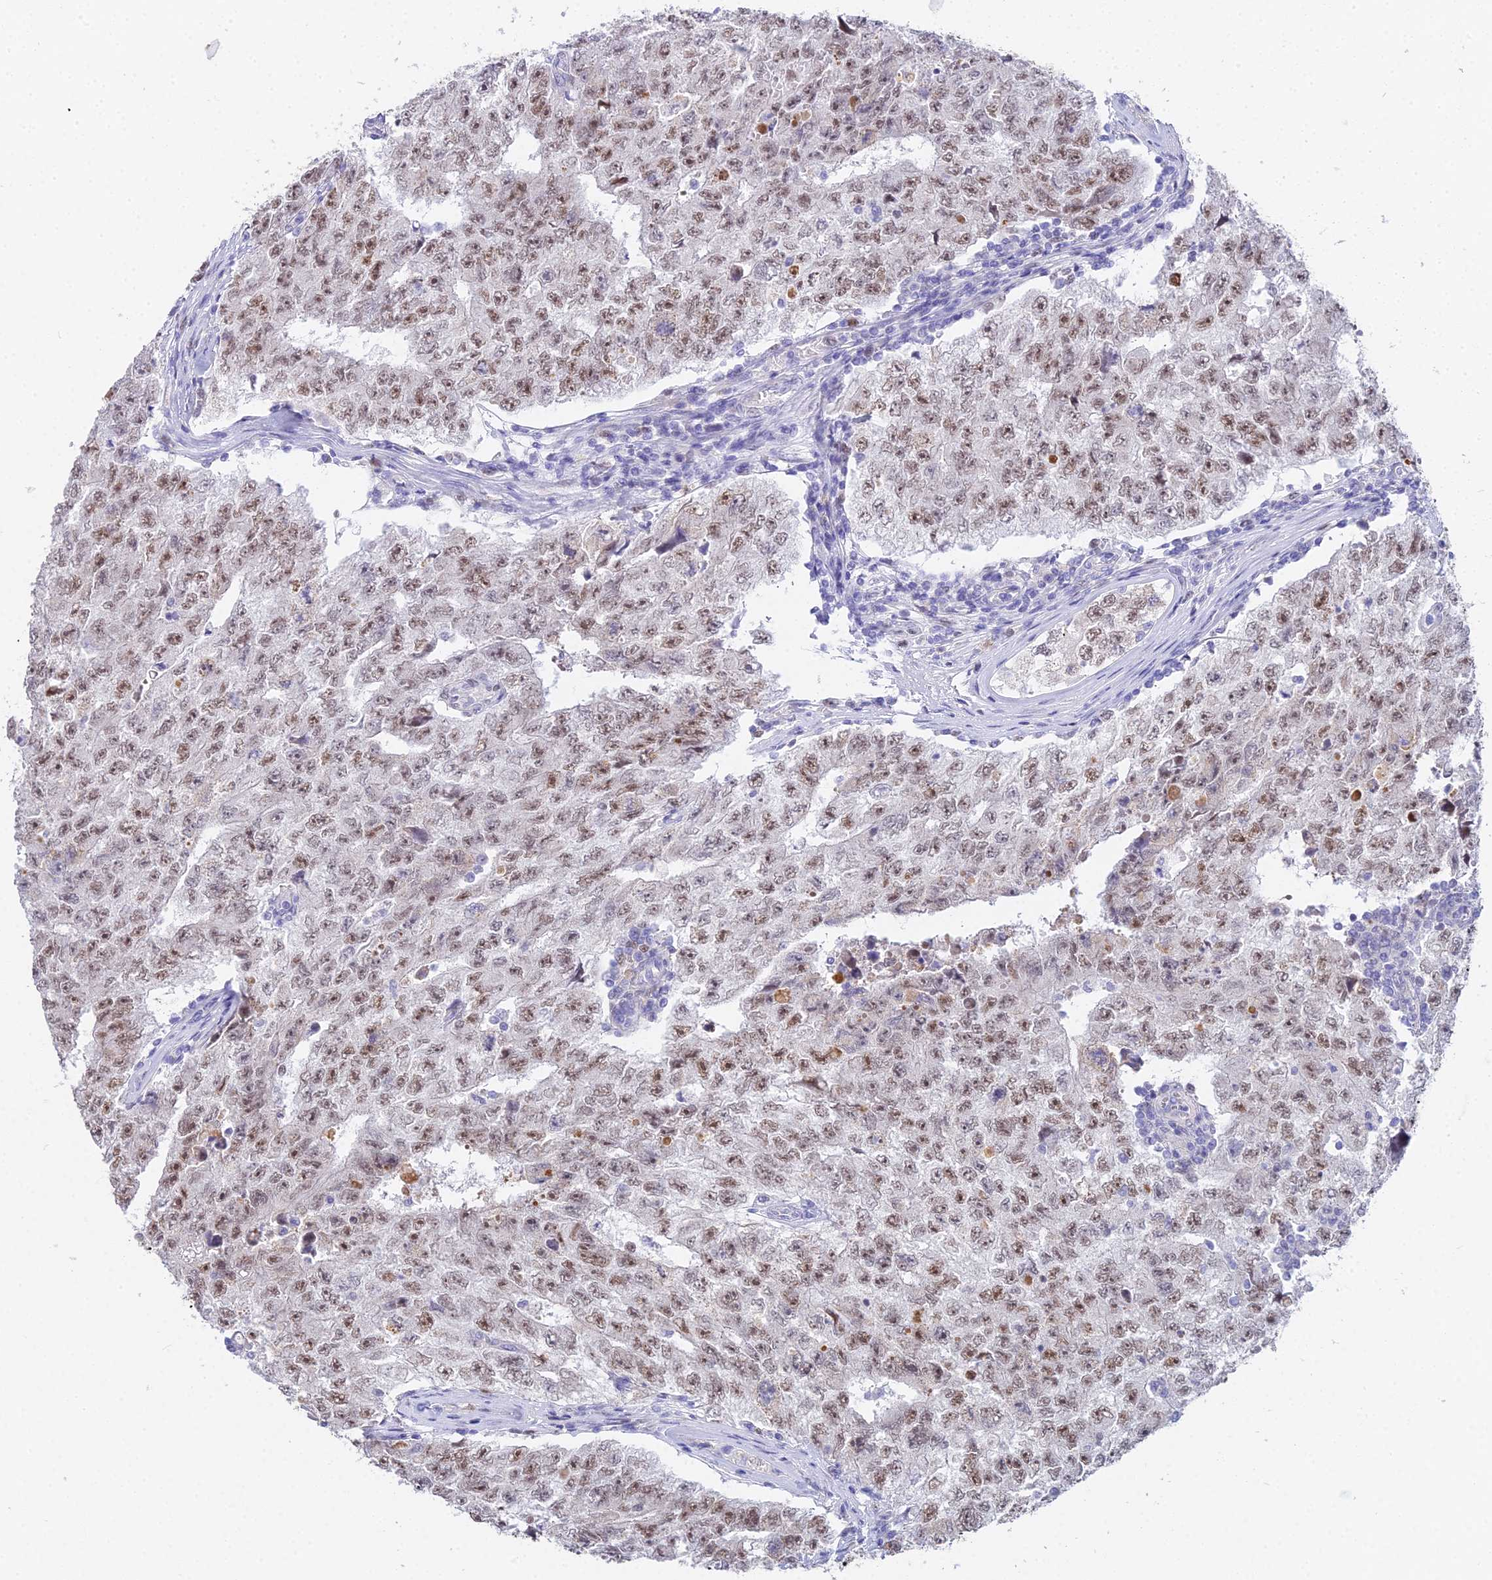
{"staining": {"intensity": "strong", "quantity": "25%-75%", "location": "nuclear"}, "tissue": "testis cancer", "cell_type": "Tumor cells", "image_type": "cancer", "snomed": [{"axis": "morphology", "description": "Carcinoma, Embryonal, NOS"}, {"axis": "topography", "description": "Testis"}], "caption": "Human testis embryonal carcinoma stained for a protein (brown) exhibits strong nuclear positive staining in approximately 25%-75% of tumor cells.", "gene": "MCM2", "patient": {"sex": "male", "age": 17}}